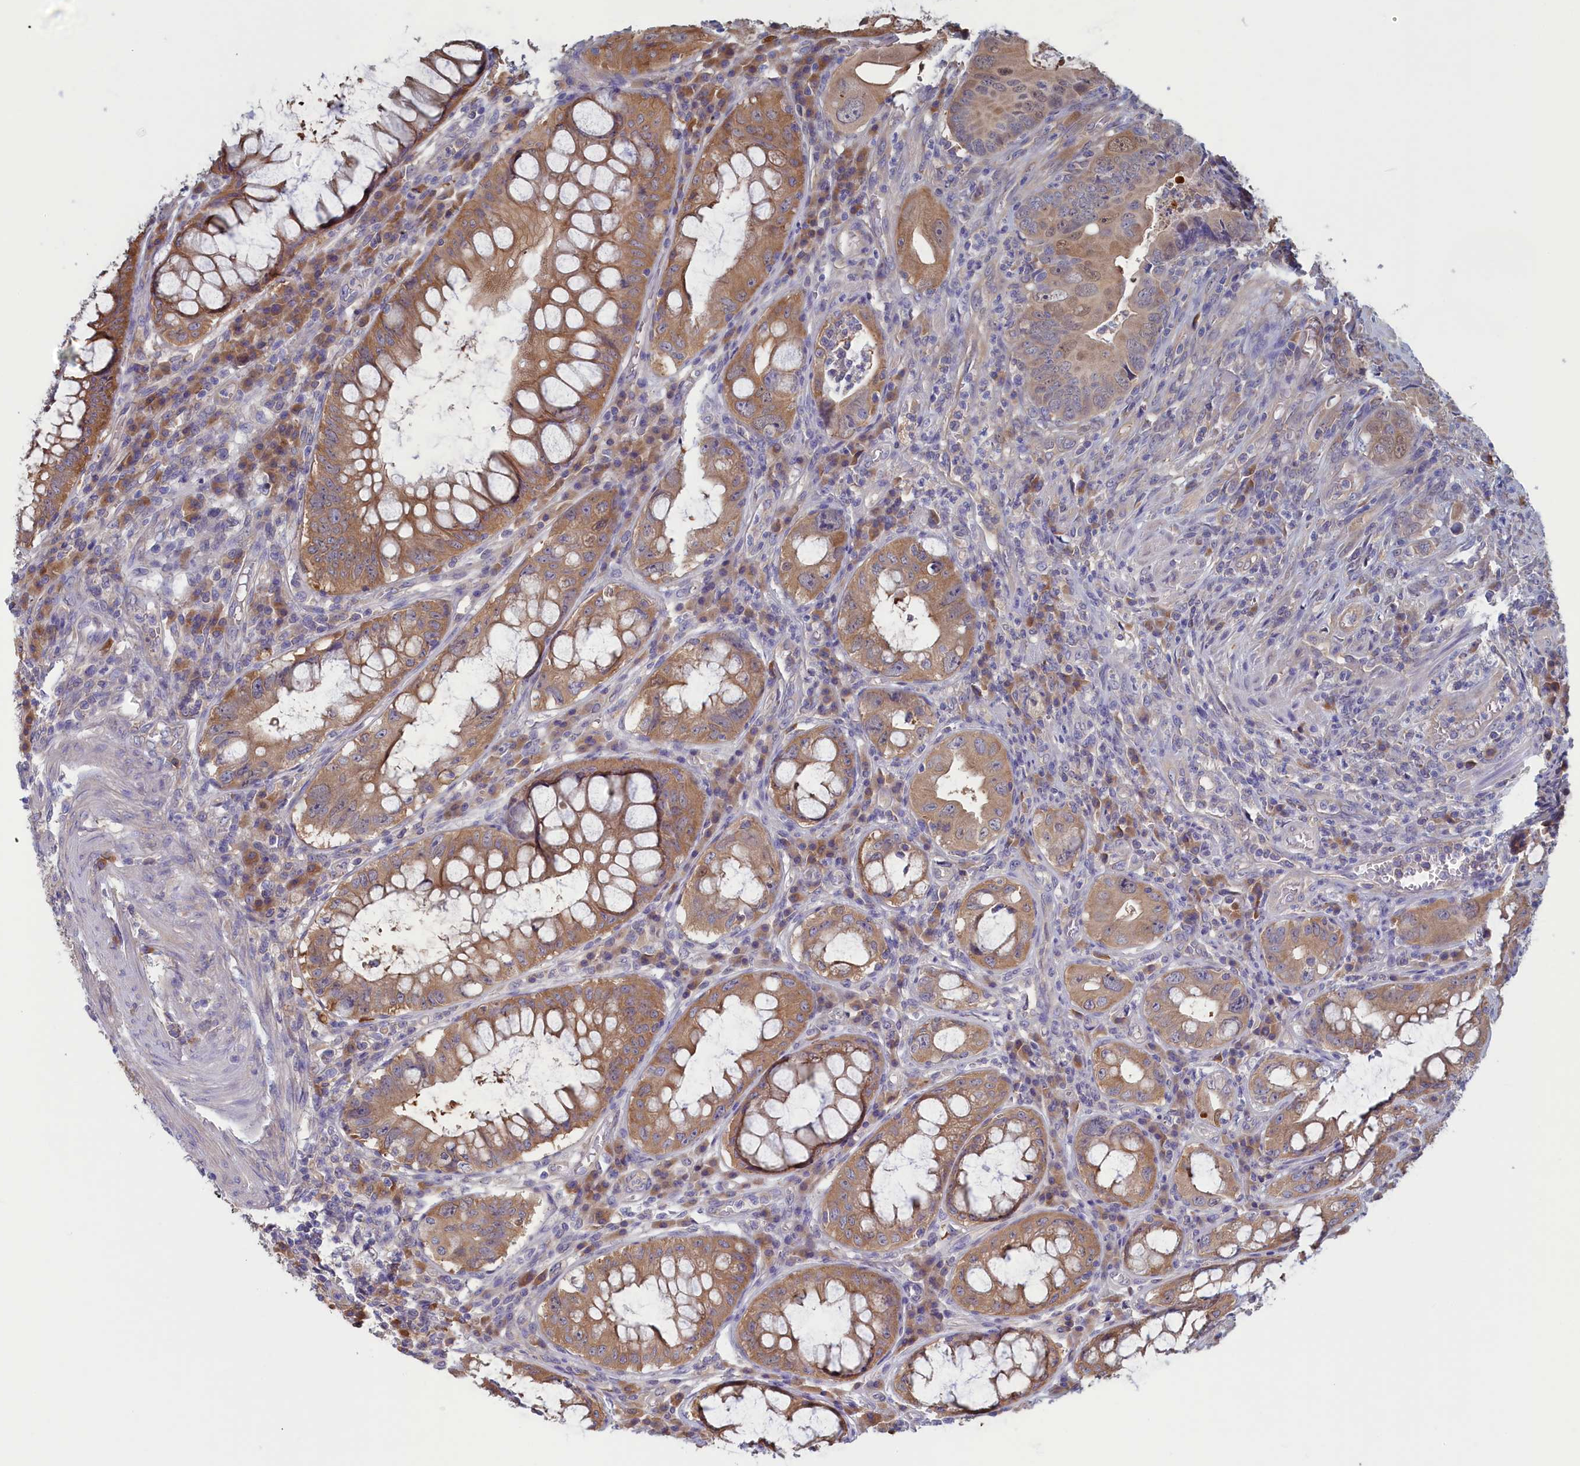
{"staining": {"intensity": "moderate", "quantity": "25%-75%", "location": "cytoplasmic/membranous,nuclear"}, "tissue": "colorectal cancer", "cell_type": "Tumor cells", "image_type": "cancer", "snomed": [{"axis": "morphology", "description": "Adenocarcinoma, NOS"}, {"axis": "topography", "description": "Rectum"}], "caption": "DAB immunohistochemical staining of human adenocarcinoma (colorectal) exhibits moderate cytoplasmic/membranous and nuclear protein positivity in about 25%-75% of tumor cells. (IHC, brightfield microscopy, high magnification).", "gene": "SYNDIG1L", "patient": {"sex": "female", "age": 78}}